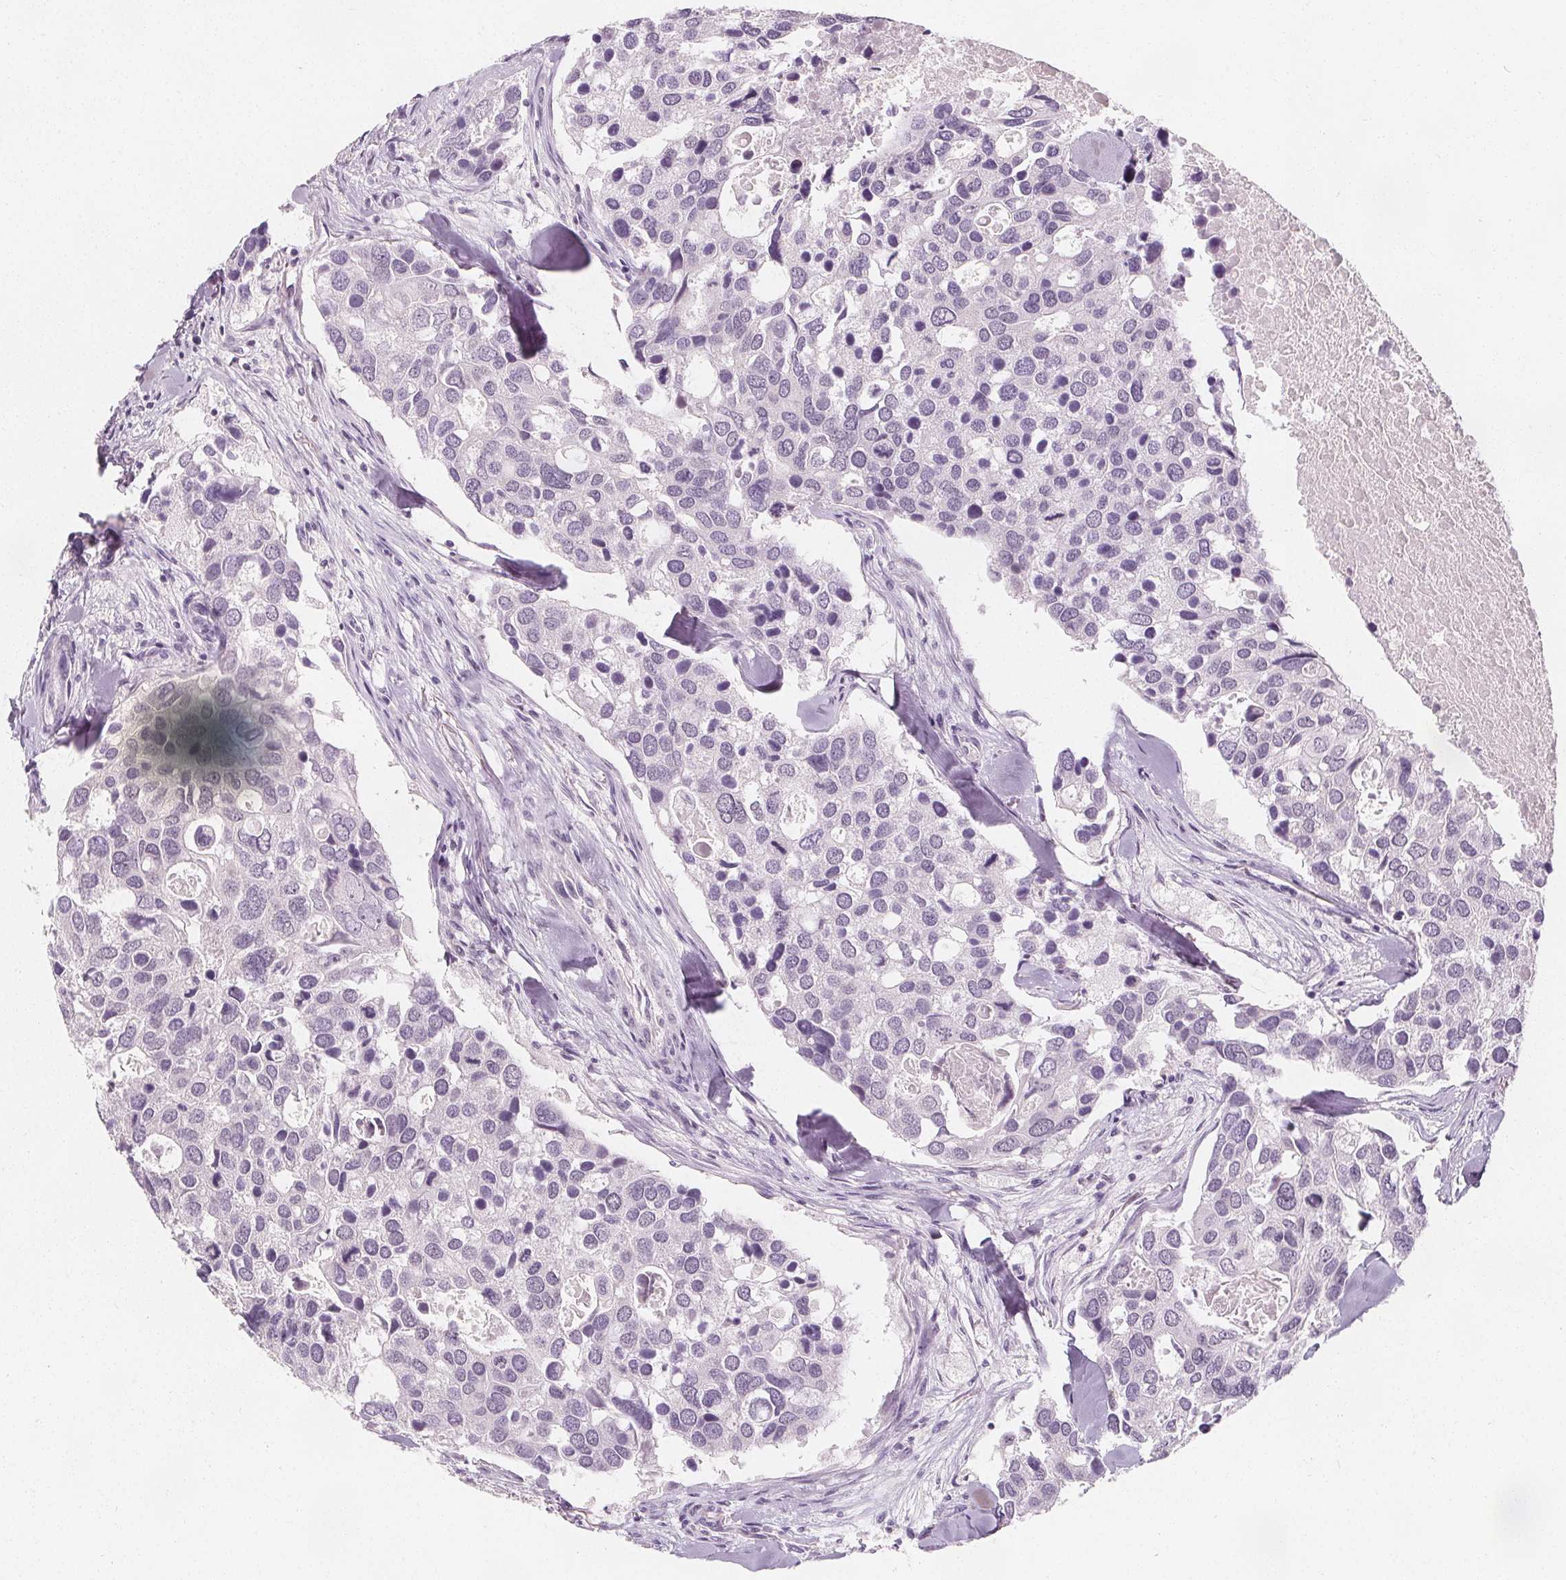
{"staining": {"intensity": "negative", "quantity": "none", "location": "none"}, "tissue": "breast cancer", "cell_type": "Tumor cells", "image_type": "cancer", "snomed": [{"axis": "morphology", "description": "Duct carcinoma"}, {"axis": "topography", "description": "Breast"}], "caption": "The immunohistochemistry (IHC) photomicrograph has no significant staining in tumor cells of breast cancer tissue.", "gene": "DBX2", "patient": {"sex": "female", "age": 83}}